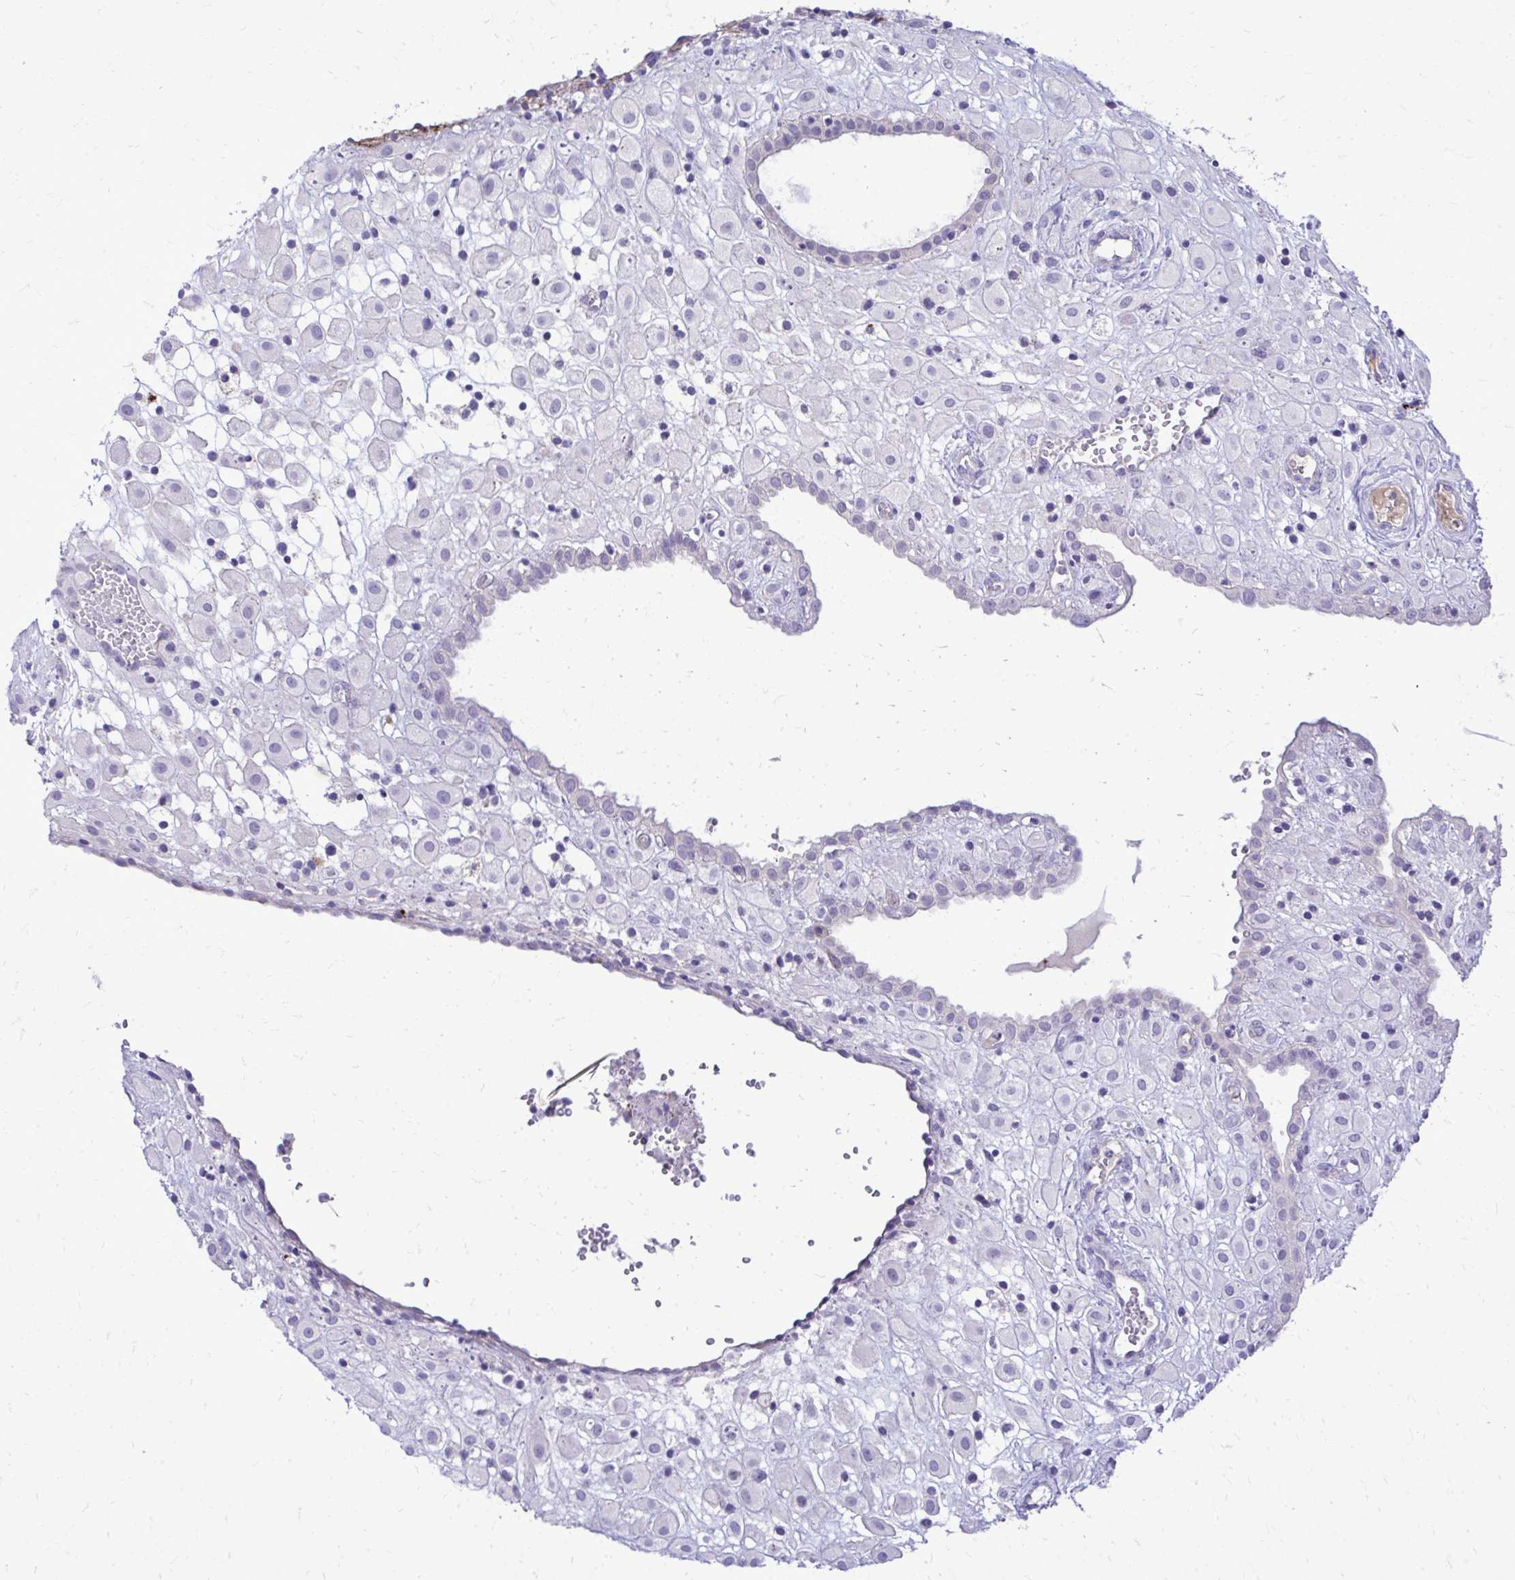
{"staining": {"intensity": "negative", "quantity": "none", "location": "none"}, "tissue": "placenta", "cell_type": "Decidual cells", "image_type": "normal", "snomed": [{"axis": "morphology", "description": "Normal tissue, NOS"}, {"axis": "topography", "description": "Placenta"}], "caption": "Placenta was stained to show a protein in brown. There is no significant positivity in decidual cells. (DAB IHC with hematoxylin counter stain).", "gene": "TP53I11", "patient": {"sex": "female", "age": 24}}